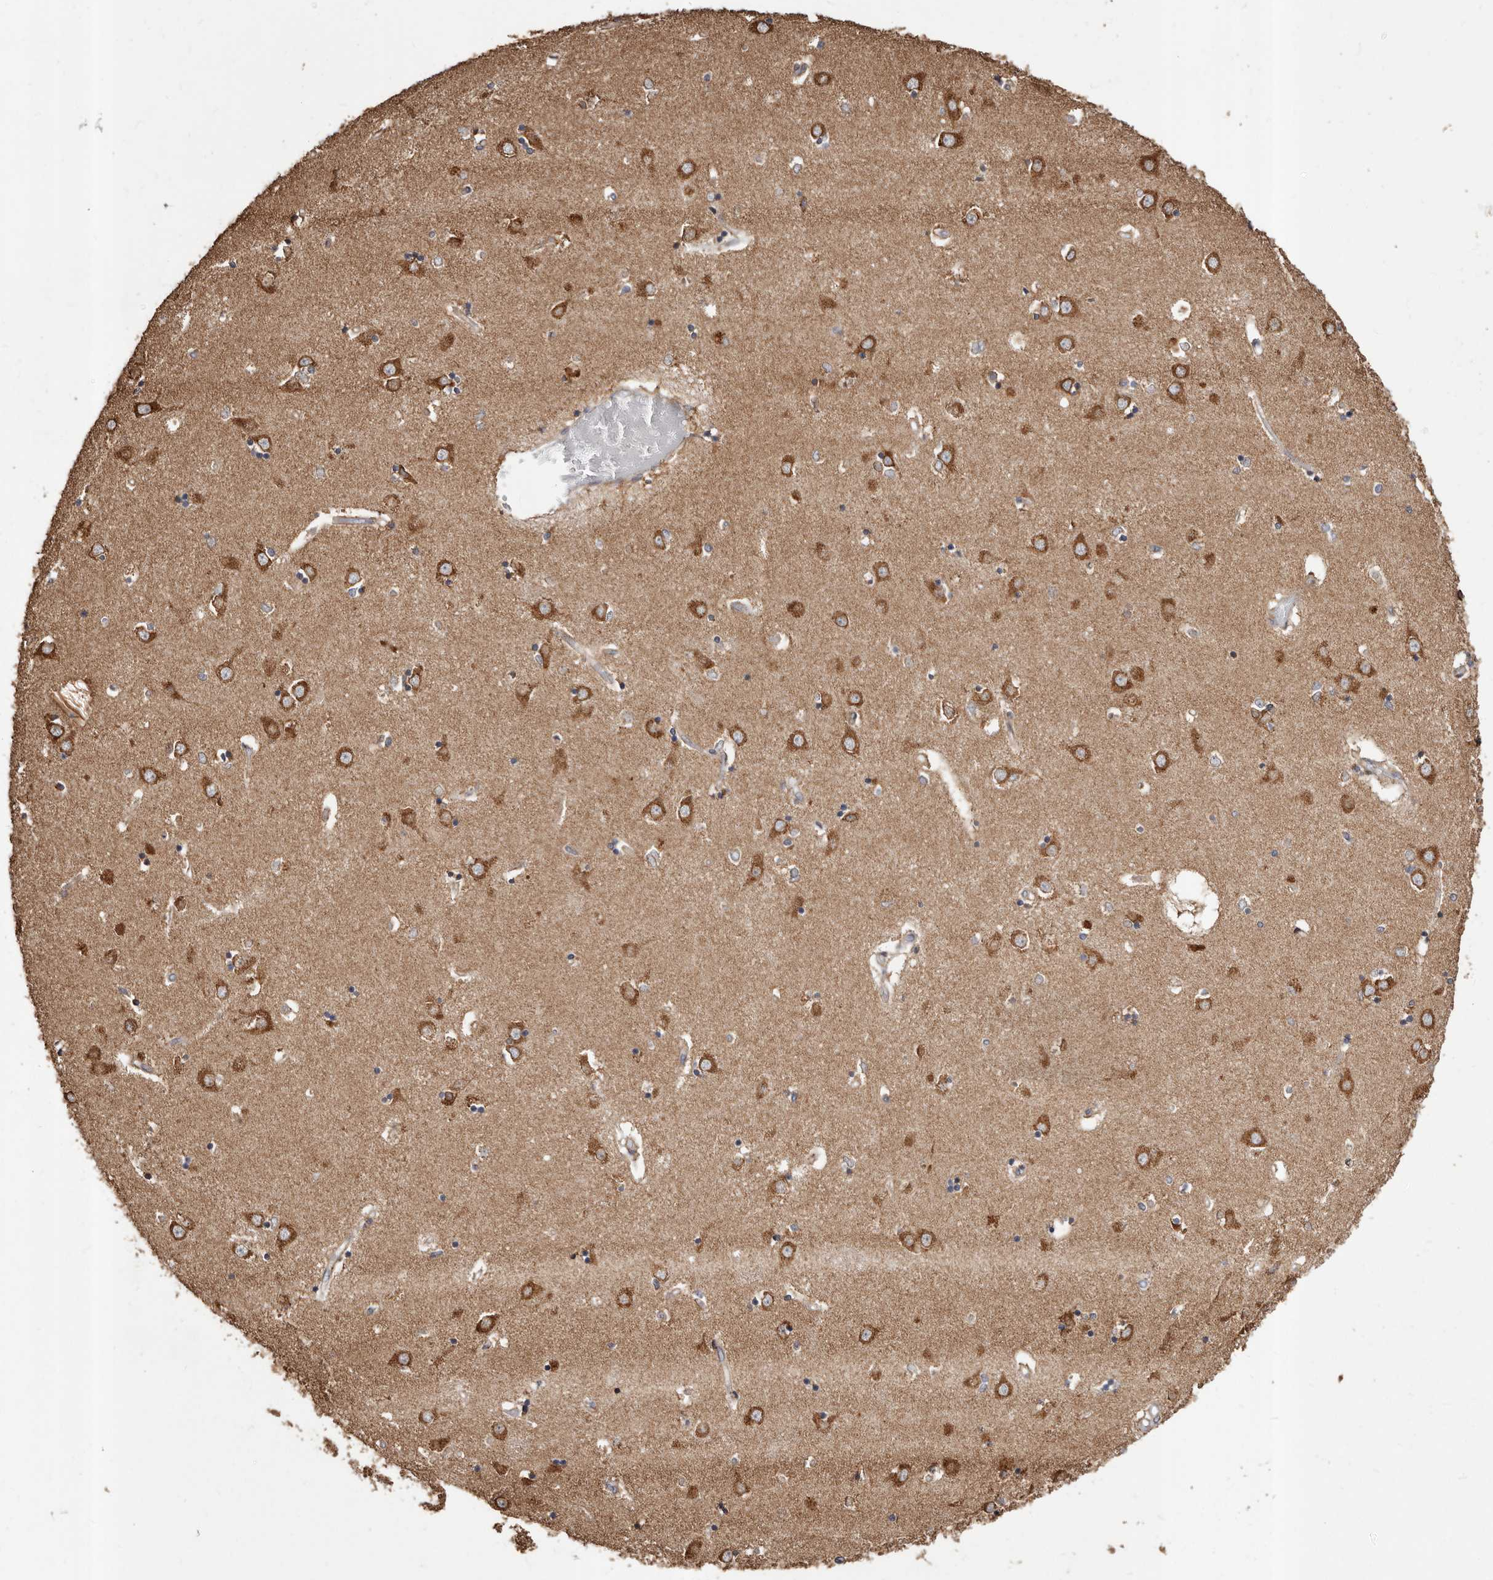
{"staining": {"intensity": "weak", "quantity": "<25%", "location": "cytoplasmic/membranous"}, "tissue": "caudate", "cell_type": "Glial cells", "image_type": "normal", "snomed": [{"axis": "morphology", "description": "Normal tissue, NOS"}, {"axis": "topography", "description": "Lateral ventricle wall"}], "caption": "This image is of benign caudate stained with IHC to label a protein in brown with the nuclei are counter-stained blue. There is no staining in glial cells.", "gene": "STEAP2", "patient": {"sex": "male", "age": 45}}